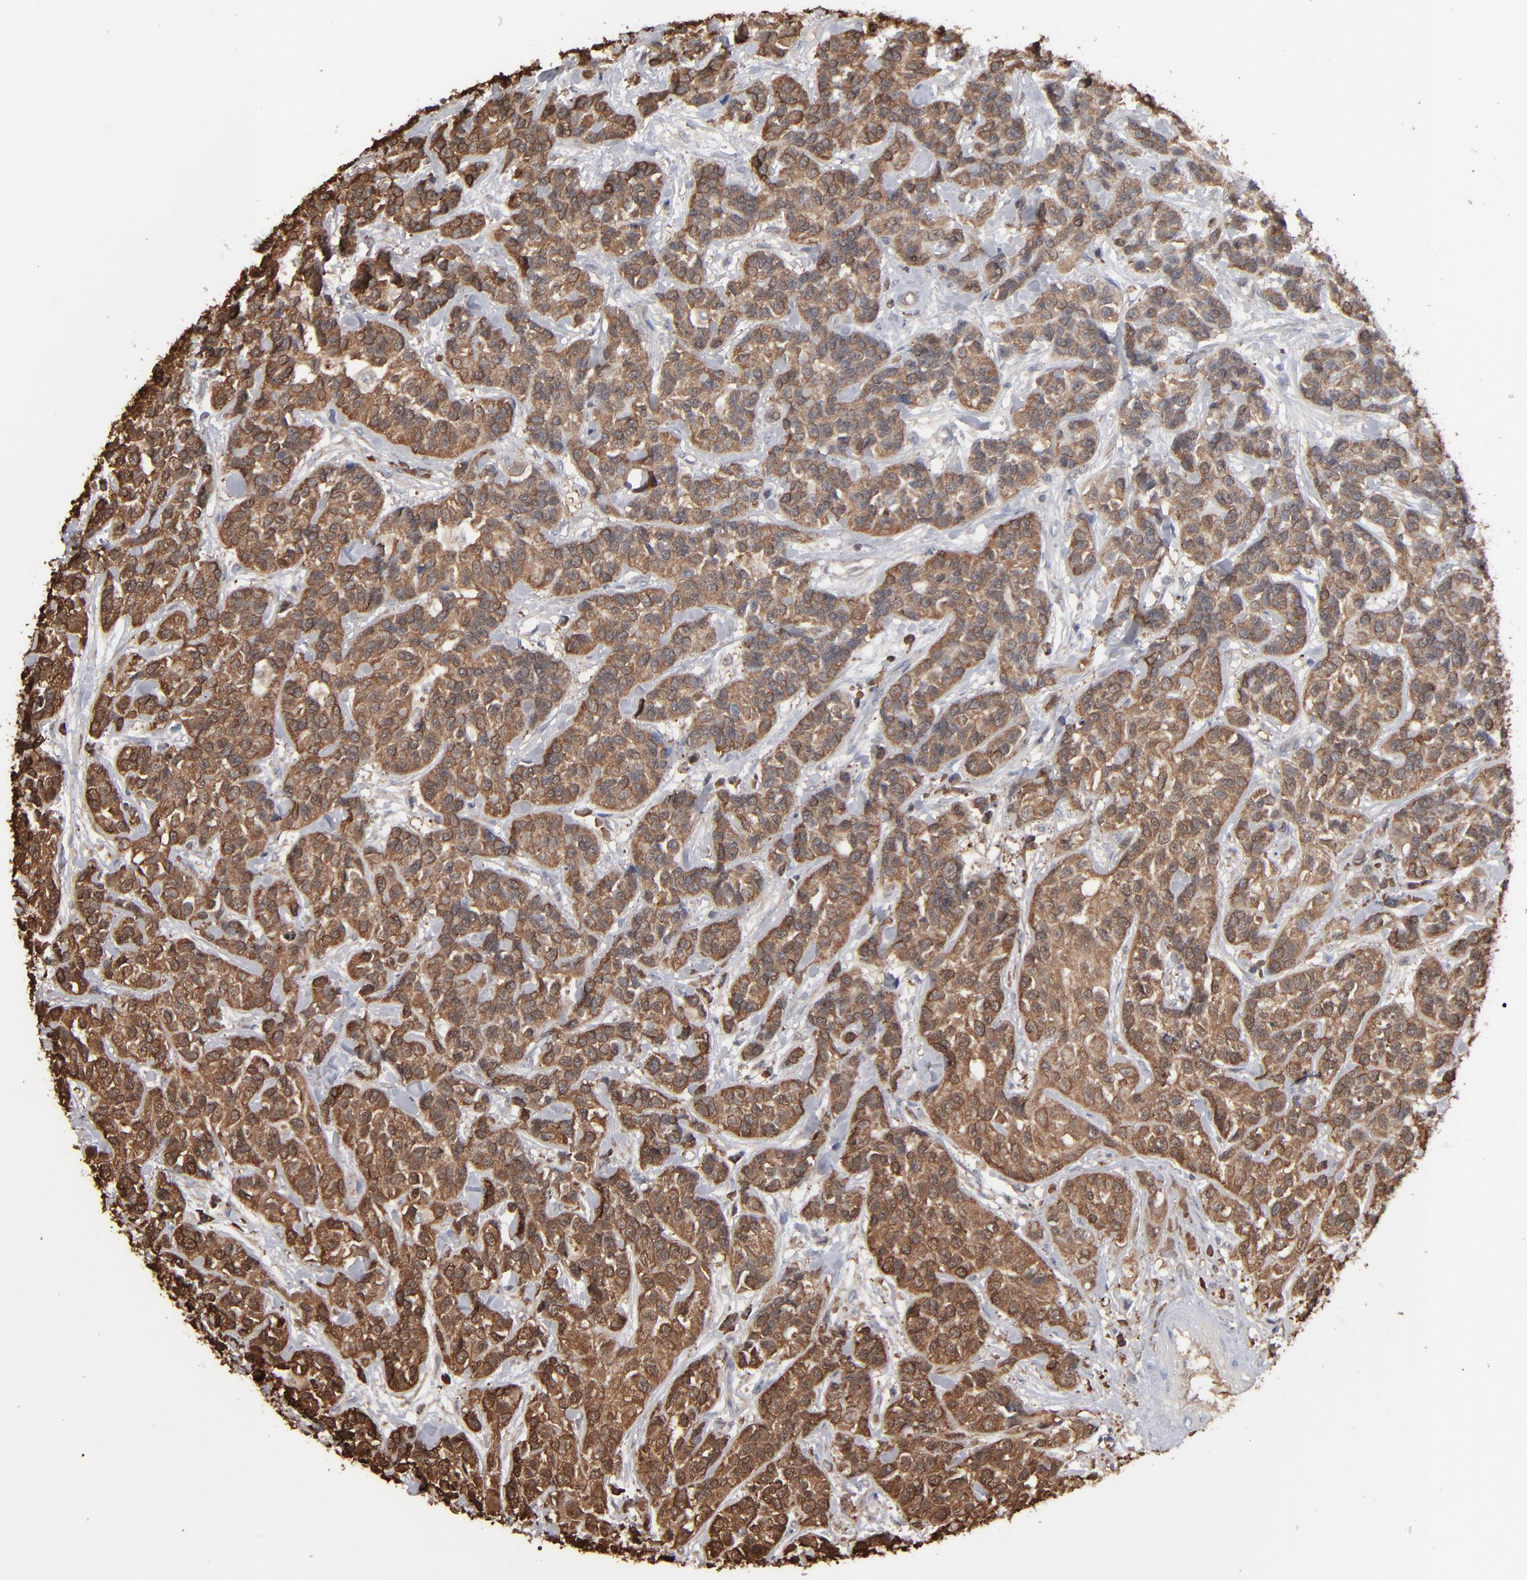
{"staining": {"intensity": "strong", "quantity": ">75%", "location": "cytoplasmic/membranous"}, "tissue": "urothelial cancer", "cell_type": "Tumor cells", "image_type": "cancer", "snomed": [{"axis": "morphology", "description": "Urothelial carcinoma, High grade"}, {"axis": "topography", "description": "Urinary bladder"}], "caption": "Protein staining displays strong cytoplasmic/membranous expression in about >75% of tumor cells in urothelial carcinoma (high-grade). (brown staining indicates protein expression, while blue staining denotes nuclei).", "gene": "NME1-NME2", "patient": {"sex": "female", "age": 81}}